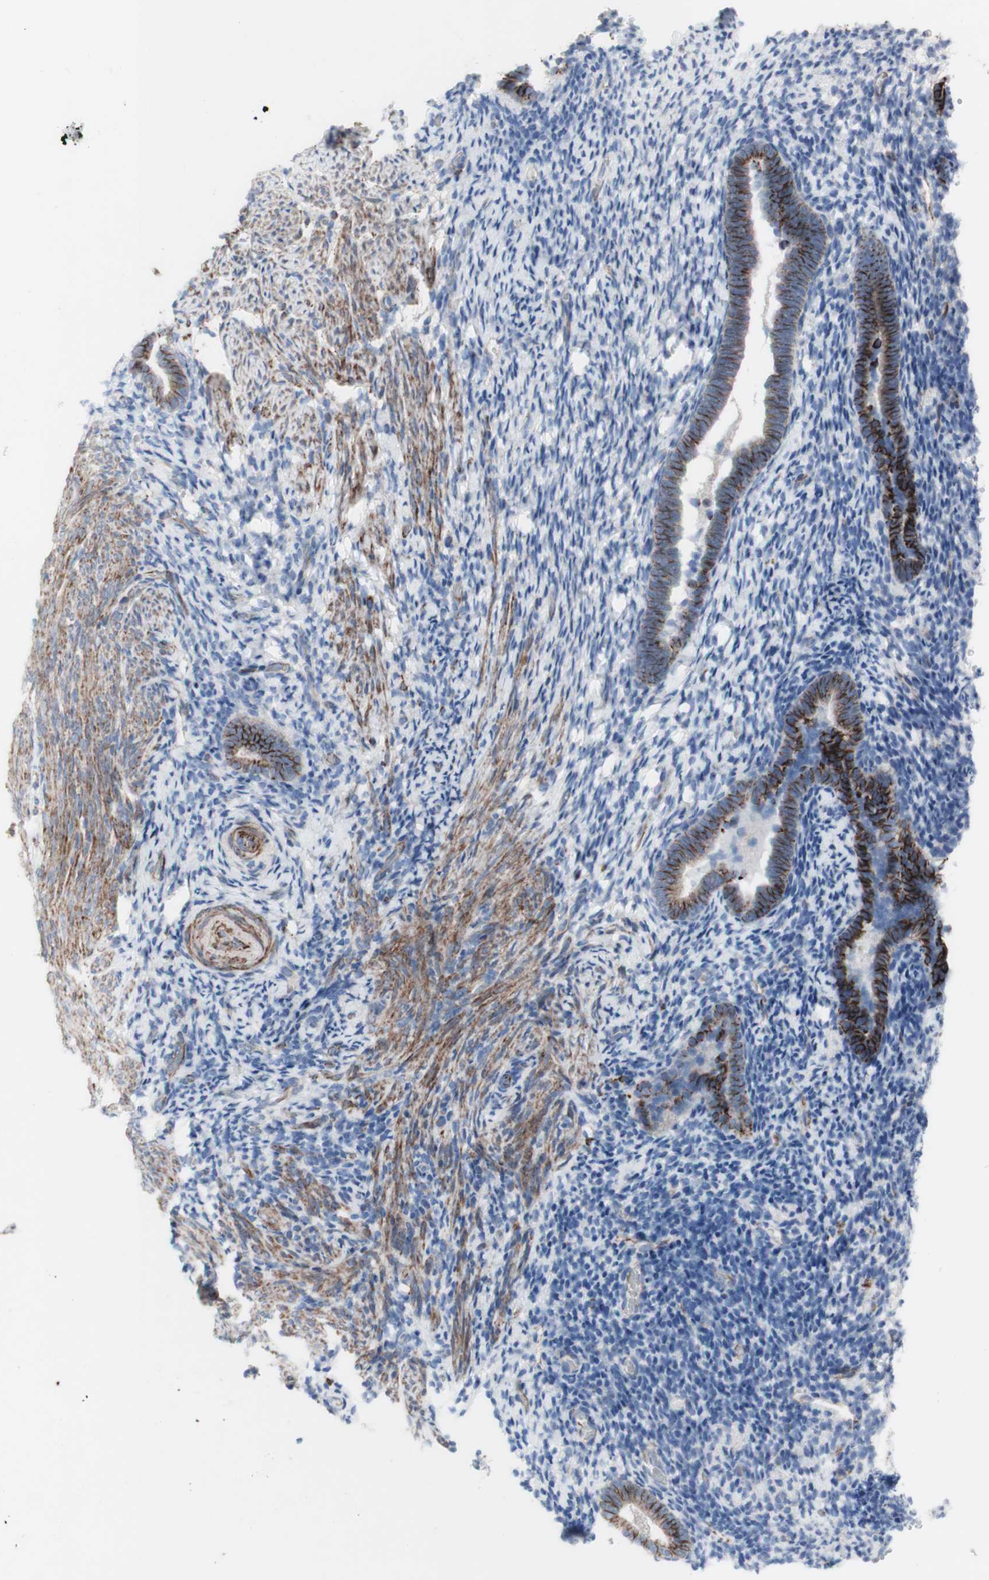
{"staining": {"intensity": "negative", "quantity": "none", "location": "none"}, "tissue": "endometrium", "cell_type": "Cells in endometrial stroma", "image_type": "normal", "snomed": [{"axis": "morphology", "description": "Normal tissue, NOS"}, {"axis": "topography", "description": "Endometrium"}], "caption": "Micrograph shows no significant protein positivity in cells in endometrial stroma of benign endometrium.", "gene": "AGPAT5", "patient": {"sex": "female", "age": 51}}